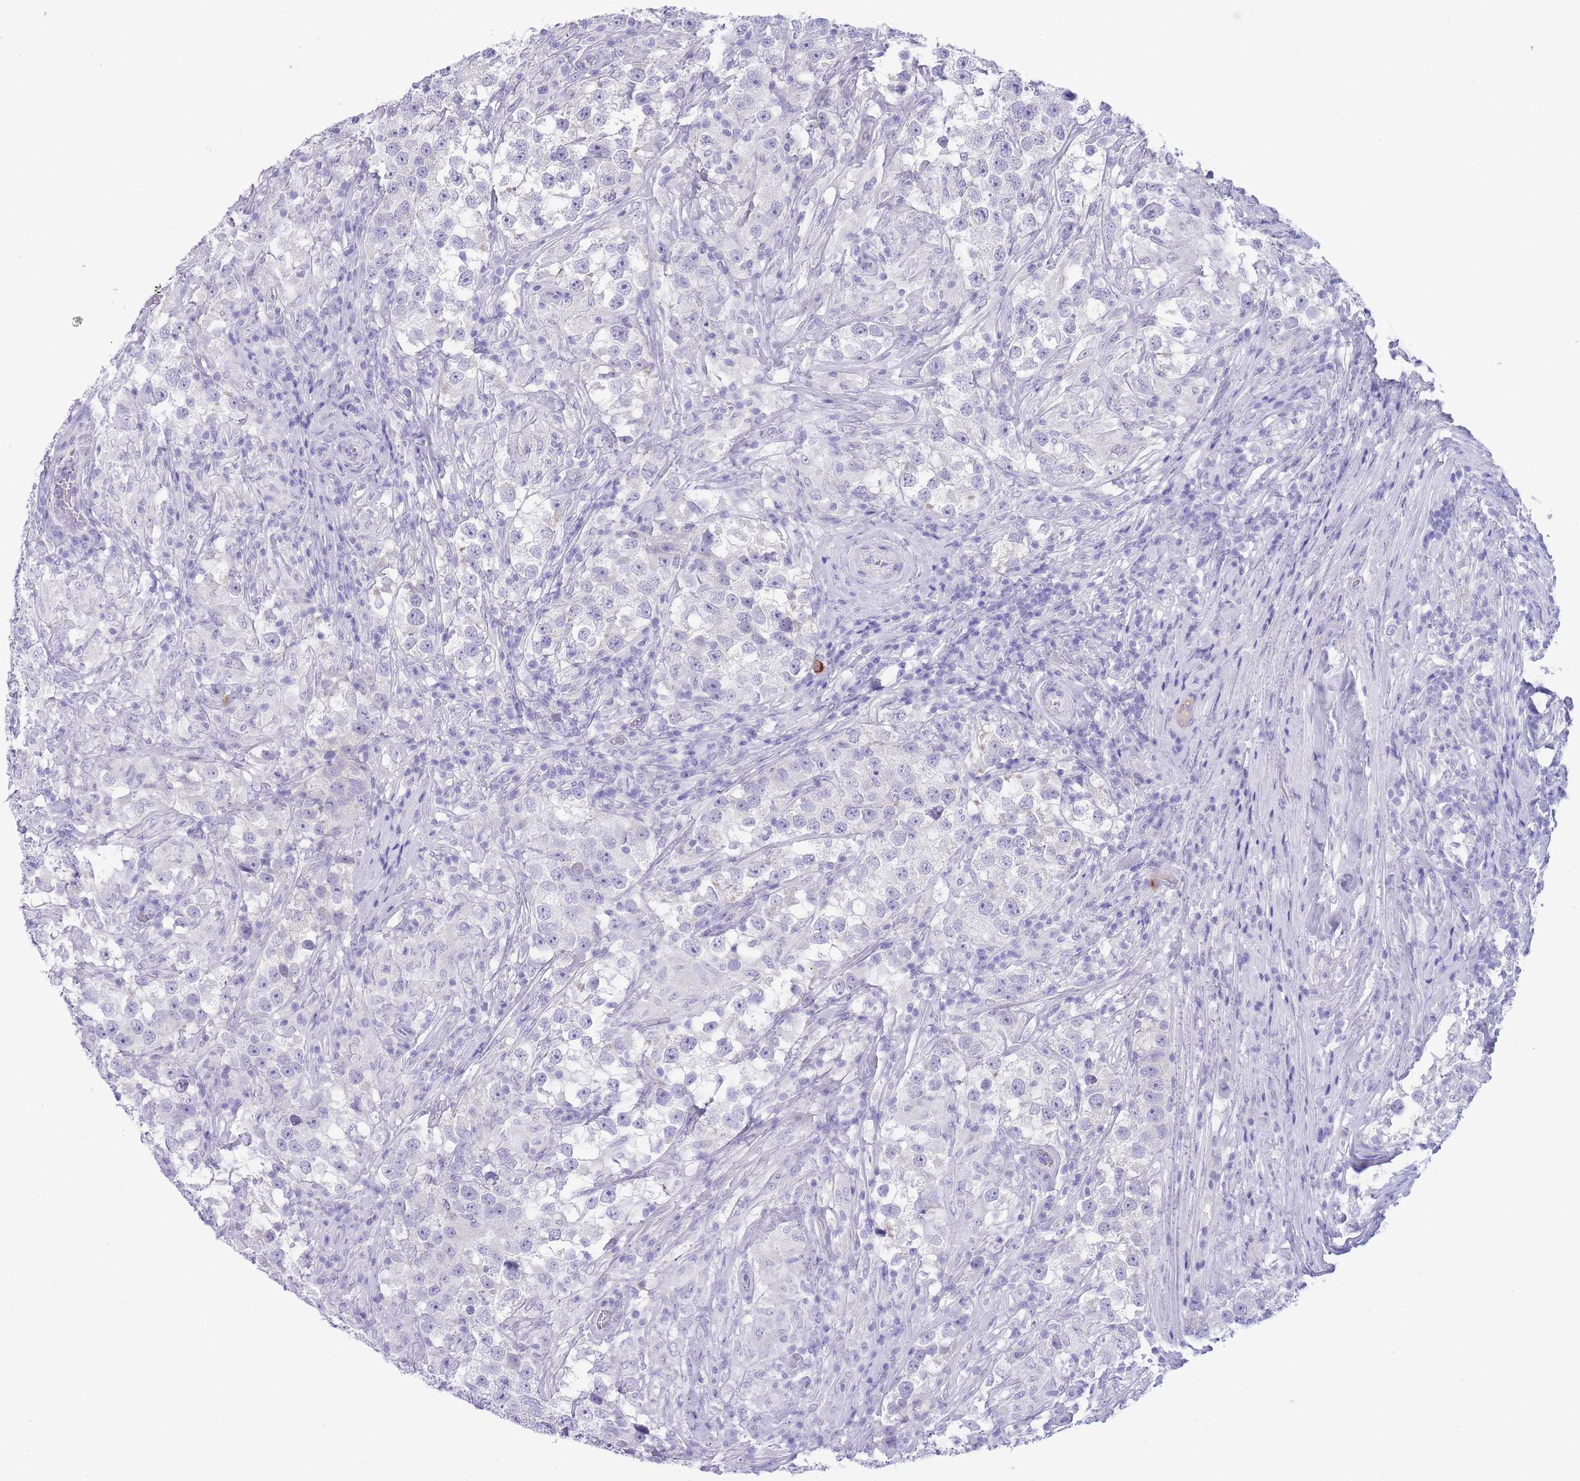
{"staining": {"intensity": "negative", "quantity": "none", "location": "none"}, "tissue": "testis cancer", "cell_type": "Tumor cells", "image_type": "cancer", "snomed": [{"axis": "morphology", "description": "Seminoma, NOS"}, {"axis": "topography", "description": "Testis"}], "caption": "Immunohistochemistry (IHC) photomicrograph of neoplastic tissue: testis seminoma stained with DAB displays no significant protein staining in tumor cells. (Stains: DAB (3,3'-diaminobenzidine) immunohistochemistry (IHC) with hematoxylin counter stain, Microscopy: brightfield microscopy at high magnification).", "gene": "ASAP3", "patient": {"sex": "male", "age": 46}}